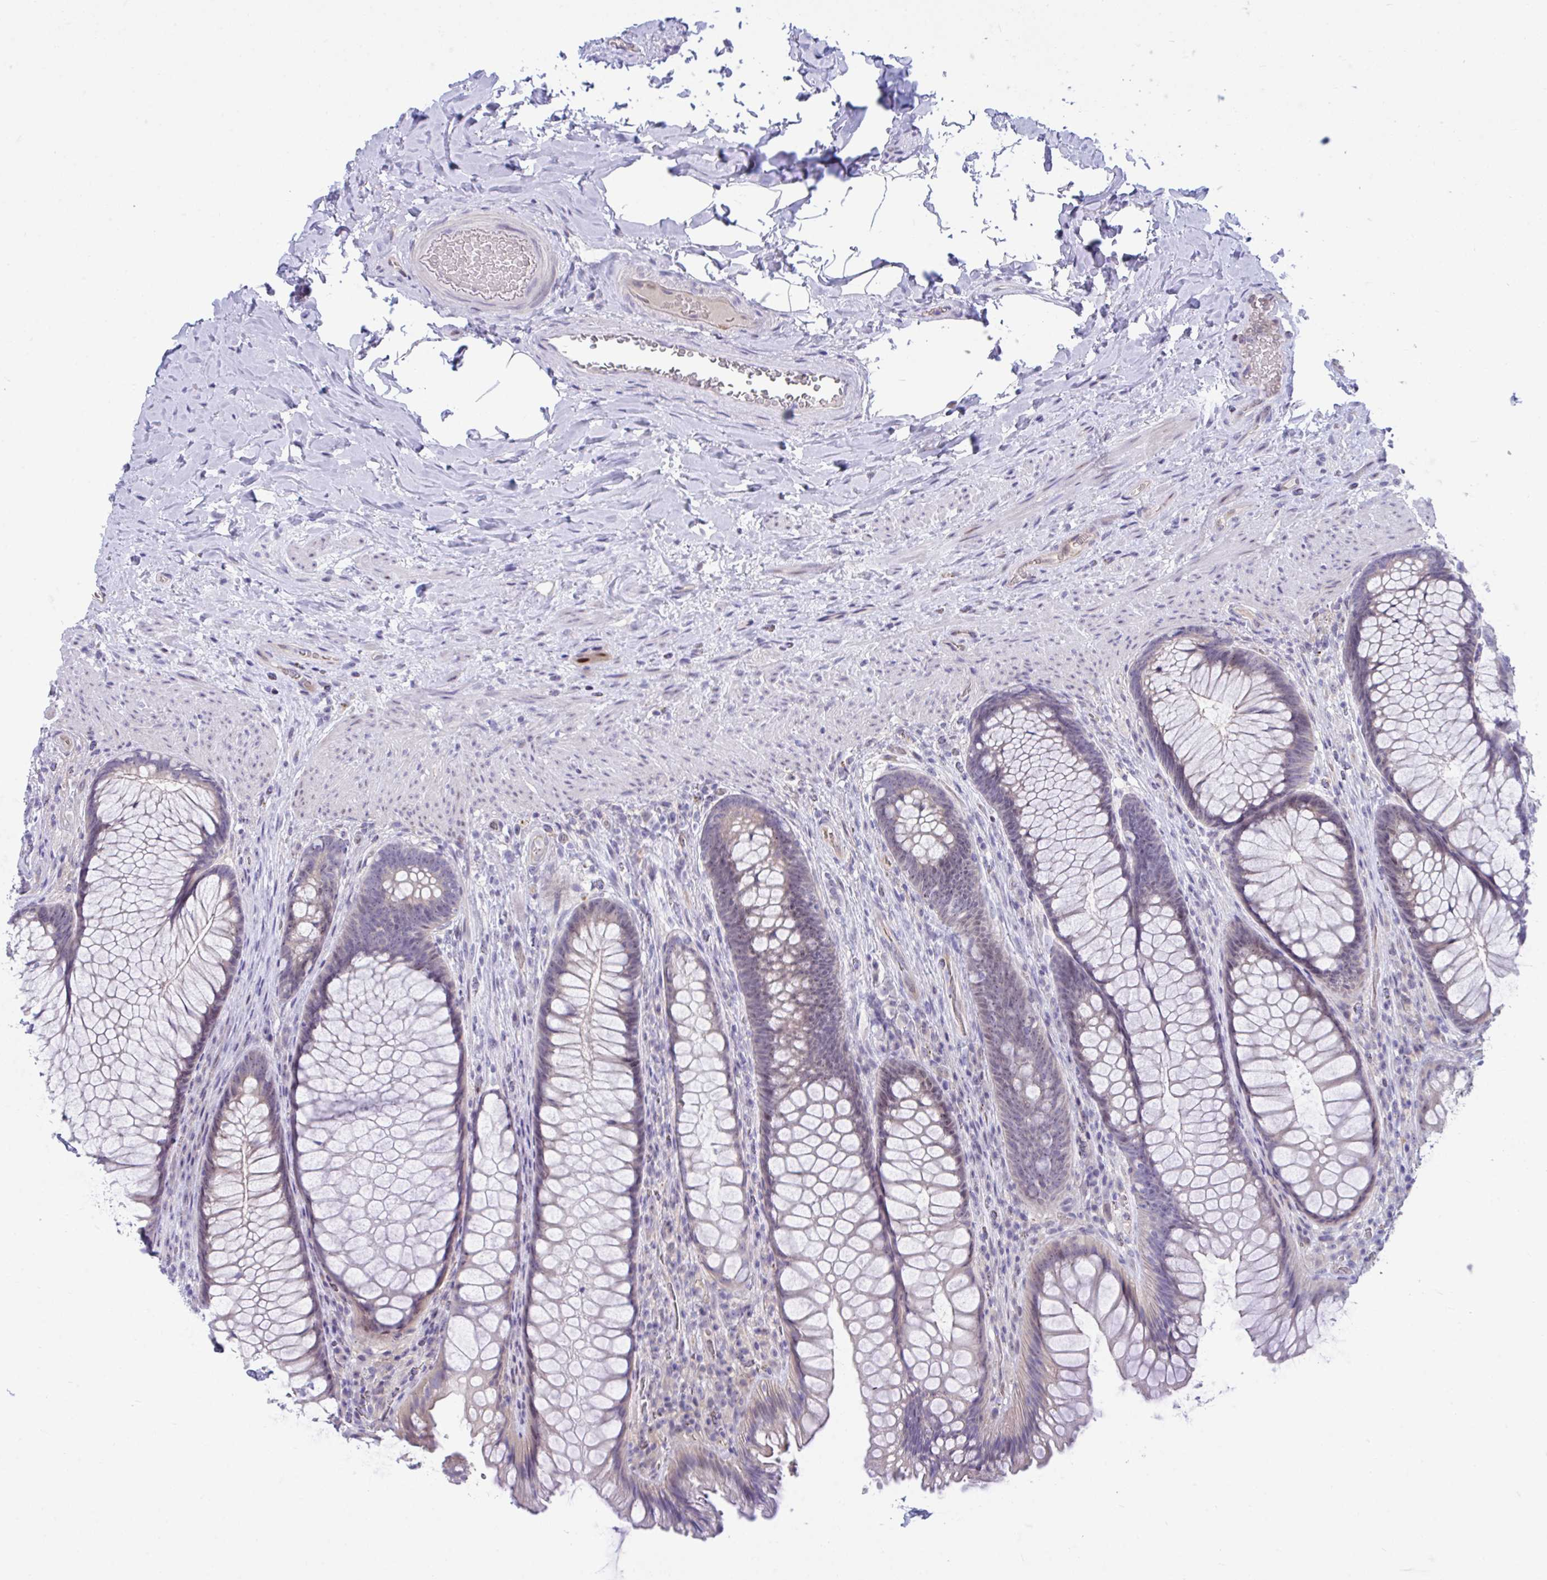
{"staining": {"intensity": "weak", "quantity": "25%-75%", "location": "nuclear"}, "tissue": "rectum", "cell_type": "Glandular cells", "image_type": "normal", "snomed": [{"axis": "morphology", "description": "Normal tissue, NOS"}, {"axis": "topography", "description": "Rectum"}], "caption": "Unremarkable rectum demonstrates weak nuclear positivity in approximately 25%-75% of glandular cells Immunohistochemistry (ihc) stains the protein of interest in brown and the nuclei are stained blue..", "gene": "CENPQ", "patient": {"sex": "male", "age": 53}}